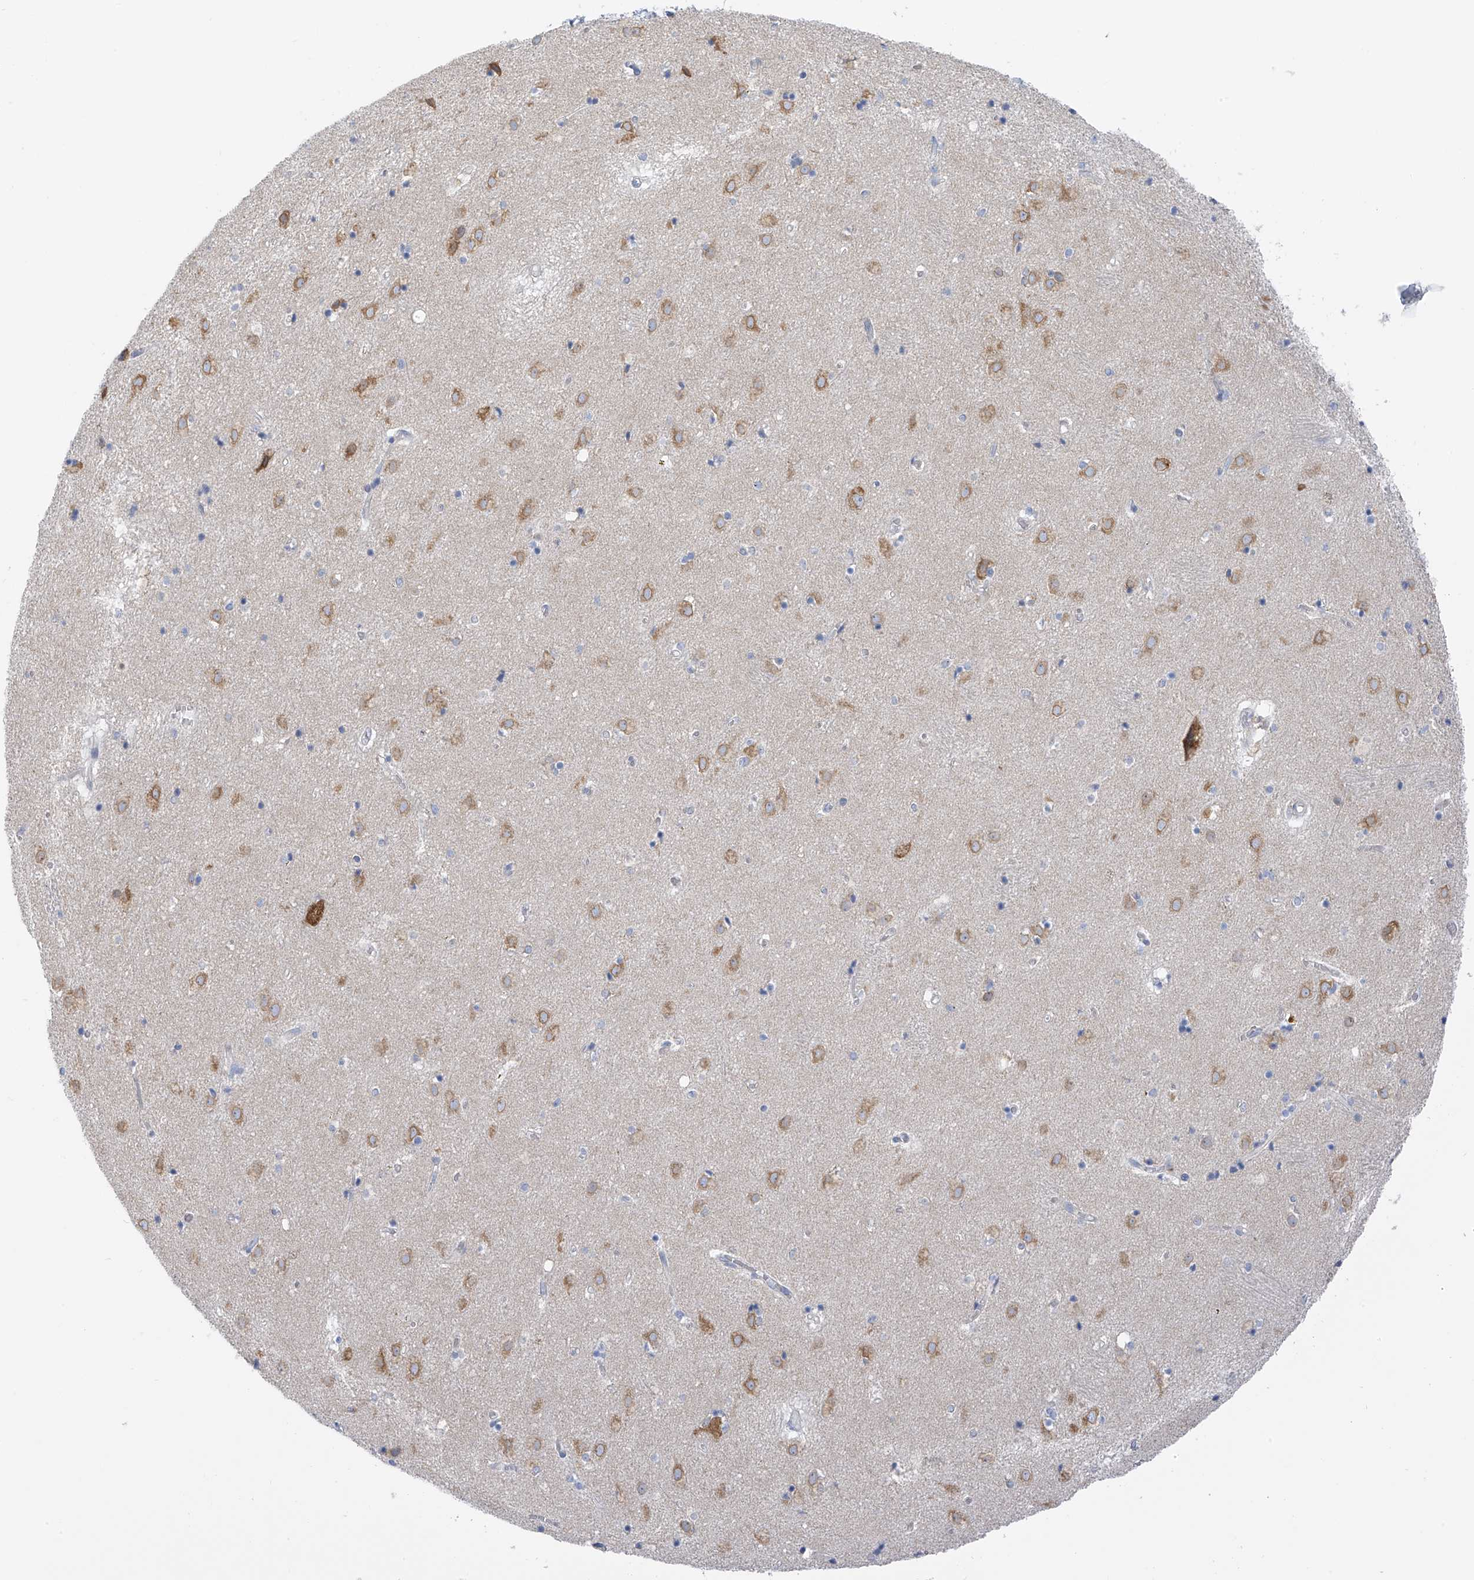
{"staining": {"intensity": "negative", "quantity": "none", "location": "none"}, "tissue": "caudate", "cell_type": "Glial cells", "image_type": "normal", "snomed": [{"axis": "morphology", "description": "Normal tissue, NOS"}, {"axis": "topography", "description": "Lateral ventricle wall"}], "caption": "Immunohistochemical staining of unremarkable human caudate shows no significant expression in glial cells. (Immunohistochemistry, brightfield microscopy, high magnification).", "gene": "POMGNT2", "patient": {"sex": "male", "age": 70}}